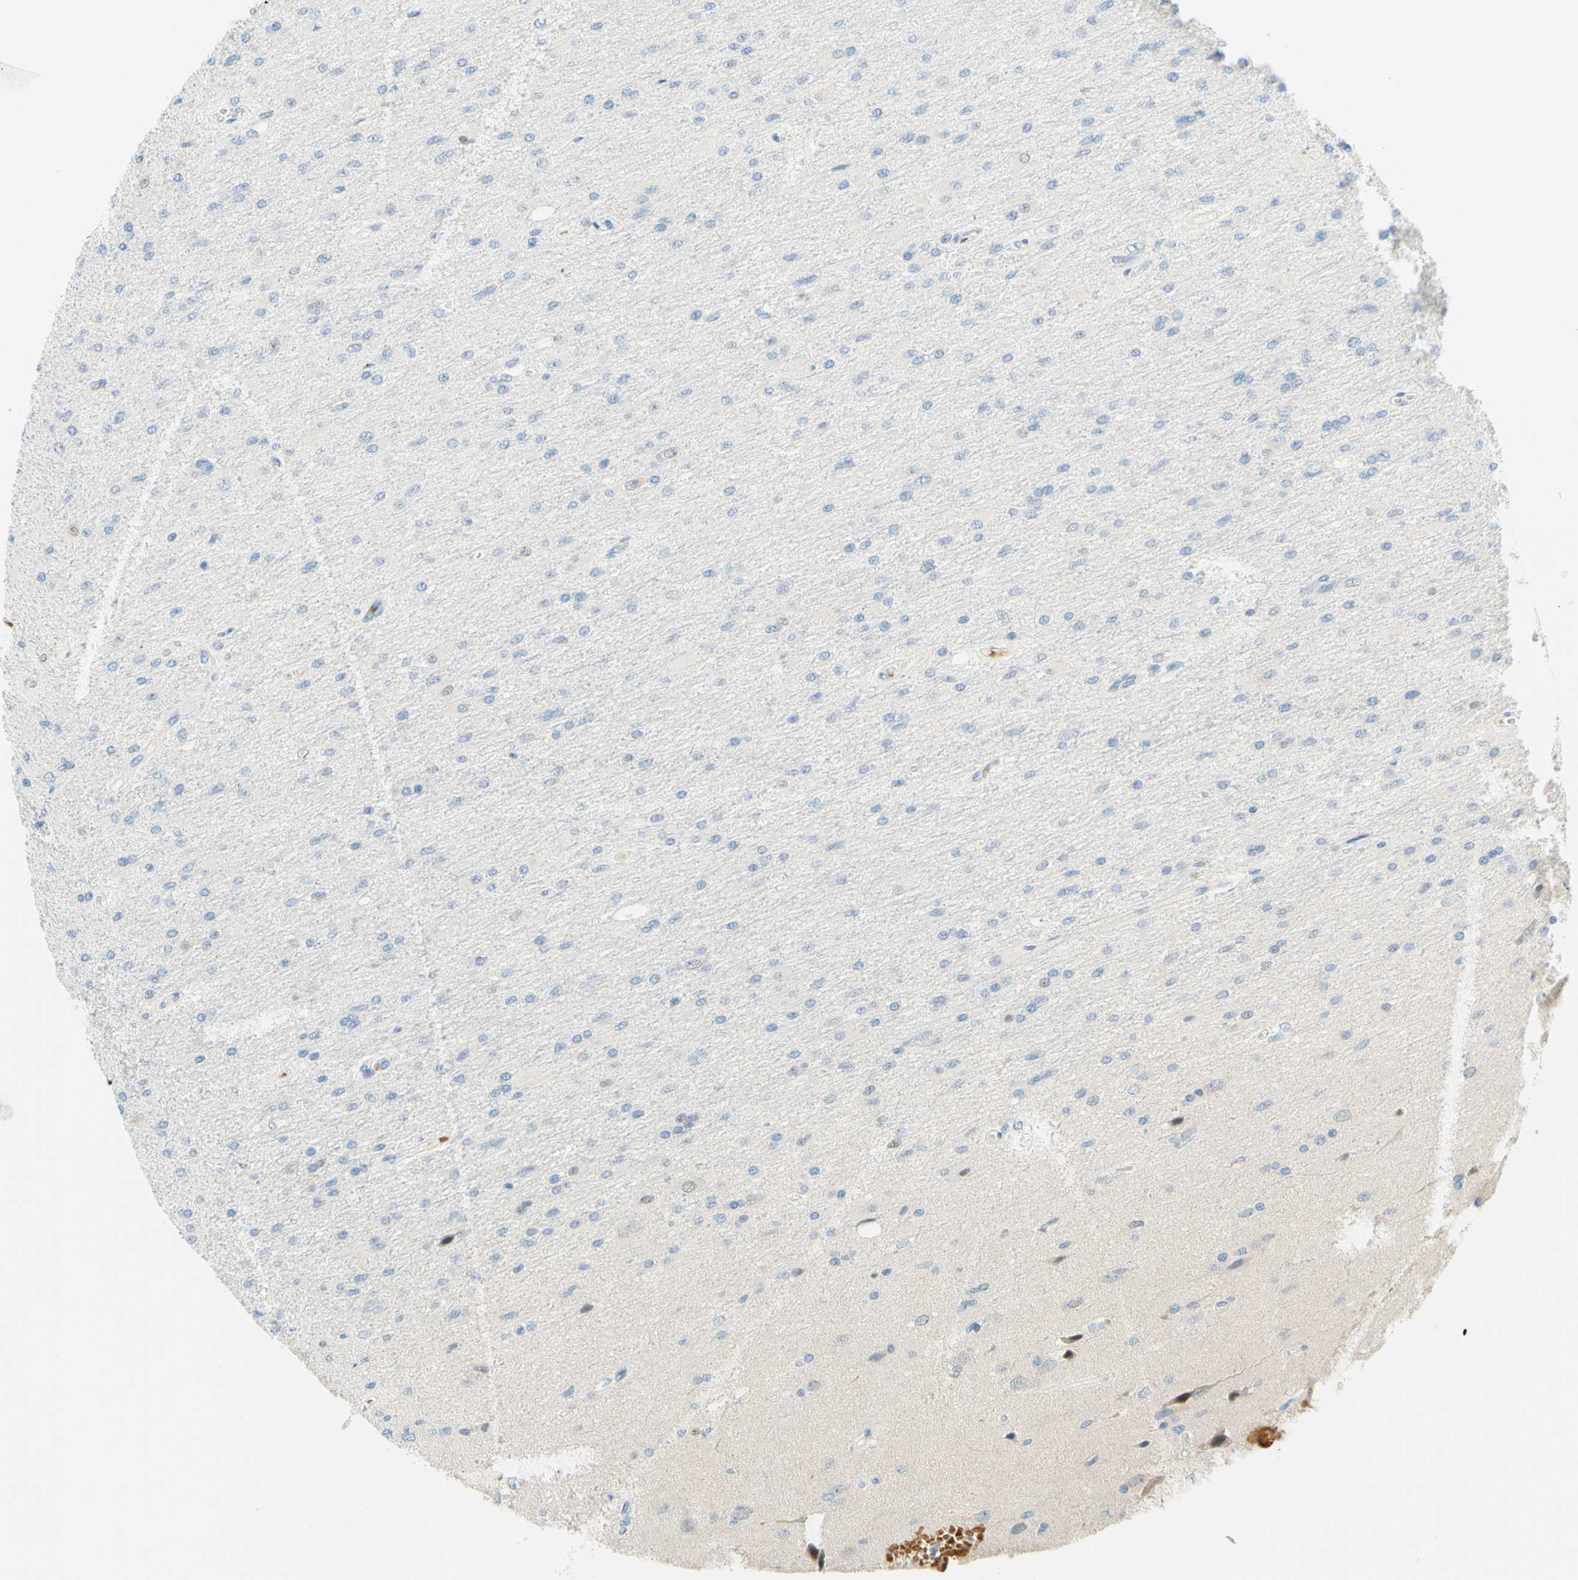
{"staining": {"intensity": "negative", "quantity": "none", "location": "none"}, "tissue": "glioma", "cell_type": "Tumor cells", "image_type": "cancer", "snomed": [{"axis": "morphology", "description": "Glioma, malignant, High grade"}, {"axis": "topography", "description": "Cerebral cortex"}], "caption": "The micrograph reveals no significant staining in tumor cells of malignant glioma (high-grade).", "gene": "ENTREP2", "patient": {"sex": "female", "age": 36}}